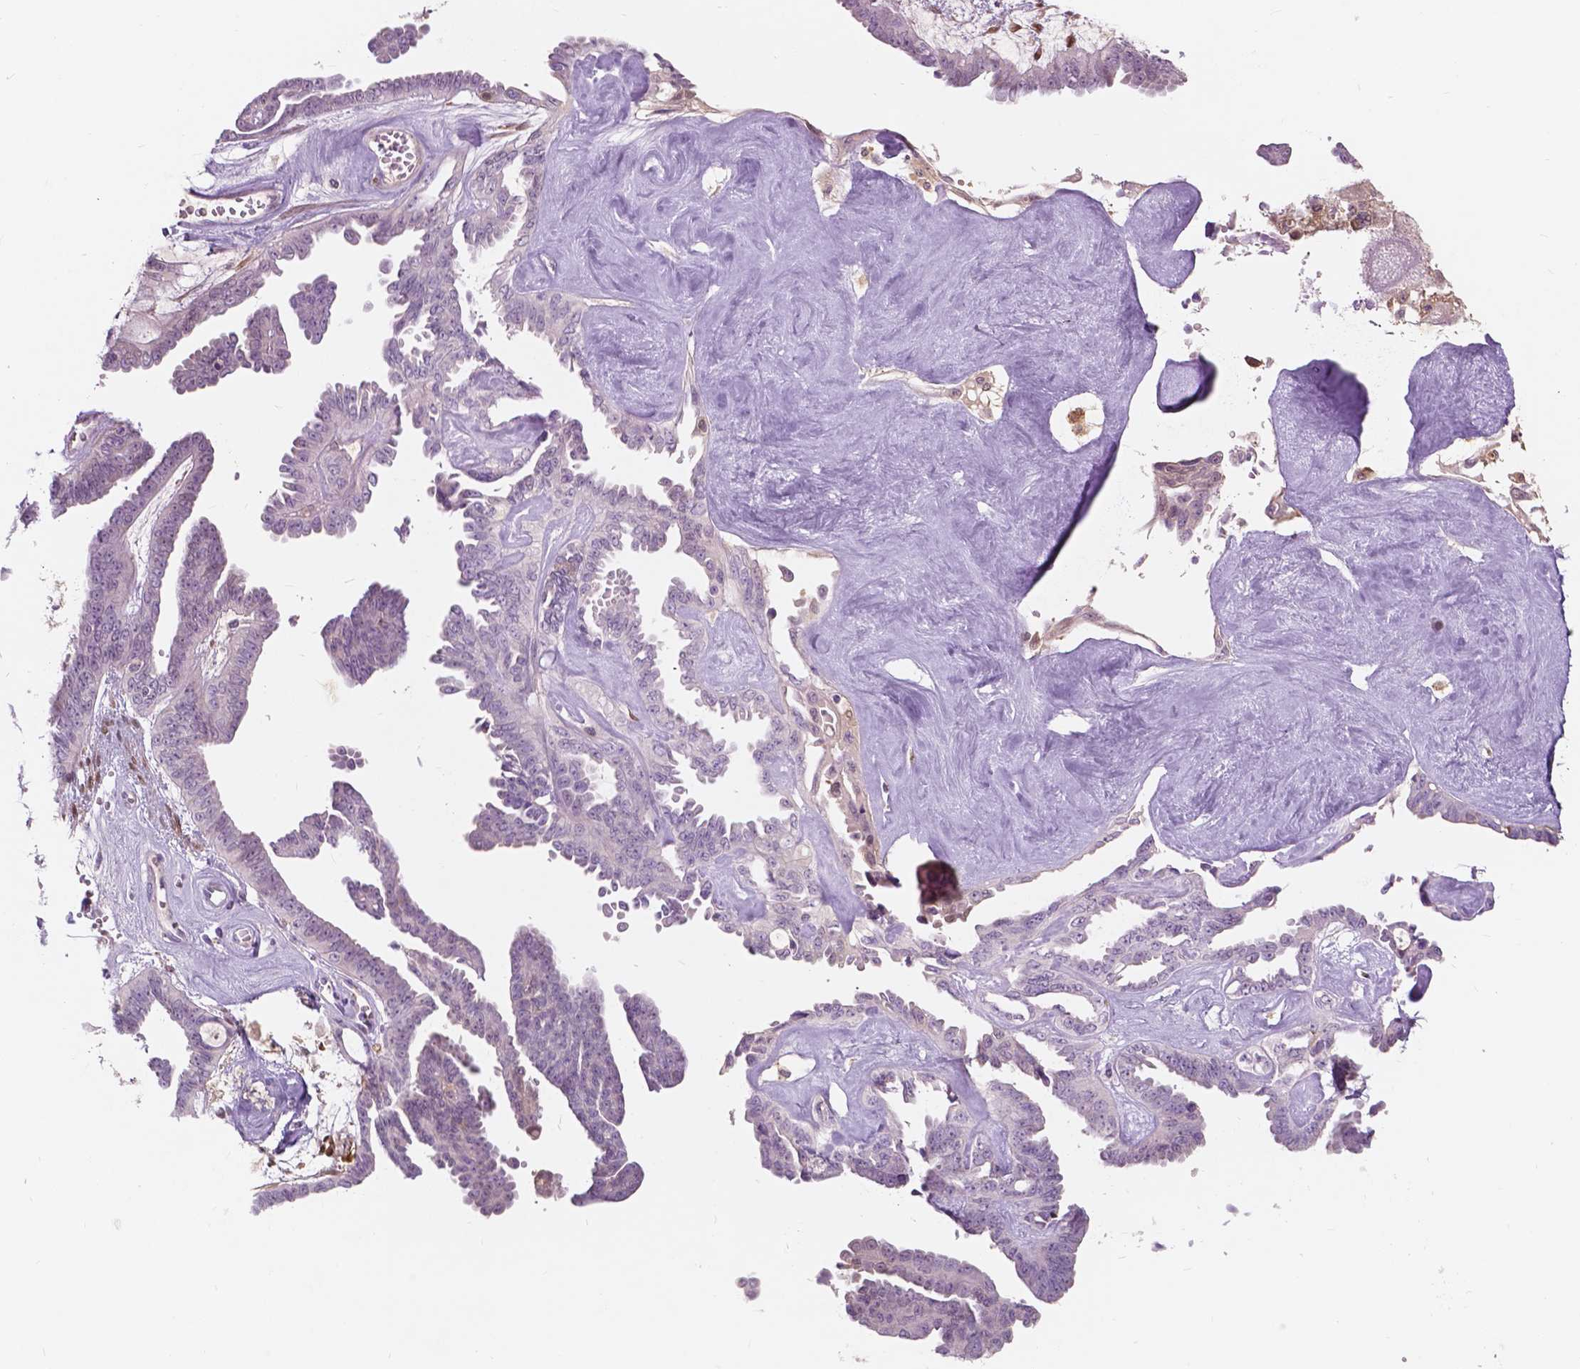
{"staining": {"intensity": "negative", "quantity": "none", "location": "none"}, "tissue": "ovarian cancer", "cell_type": "Tumor cells", "image_type": "cancer", "snomed": [{"axis": "morphology", "description": "Cystadenocarcinoma, serous, NOS"}, {"axis": "topography", "description": "Ovary"}], "caption": "This is an immunohistochemistry (IHC) histopathology image of ovarian serous cystadenocarcinoma. There is no staining in tumor cells.", "gene": "GPR37", "patient": {"sex": "female", "age": 71}}